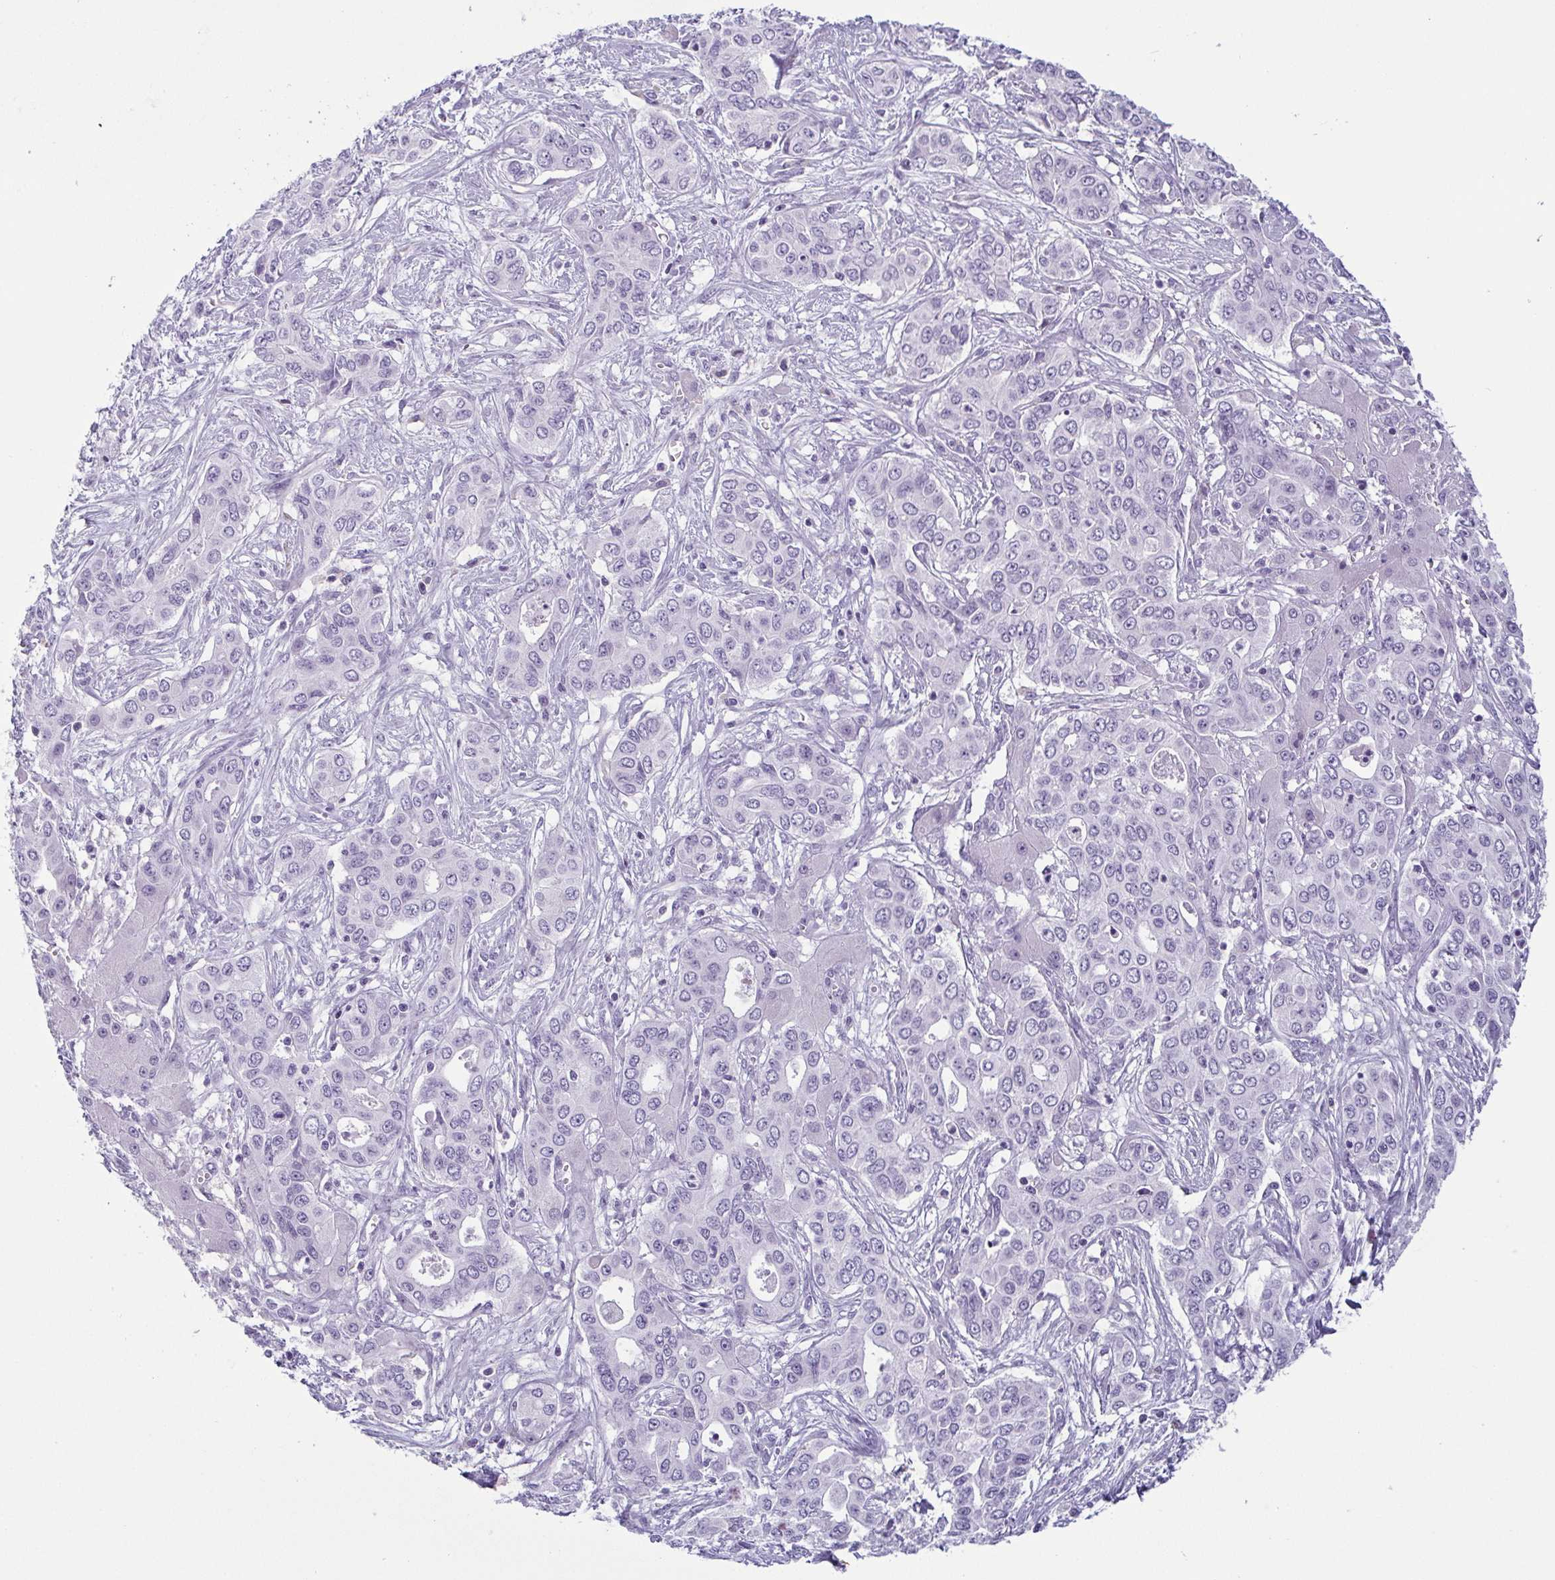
{"staining": {"intensity": "negative", "quantity": "none", "location": "none"}, "tissue": "liver cancer", "cell_type": "Tumor cells", "image_type": "cancer", "snomed": [{"axis": "morphology", "description": "Cholangiocarcinoma"}, {"axis": "topography", "description": "Liver"}], "caption": "Immunohistochemical staining of human liver cholangiocarcinoma demonstrates no significant positivity in tumor cells.", "gene": "KRT78", "patient": {"sex": "female", "age": 65}}